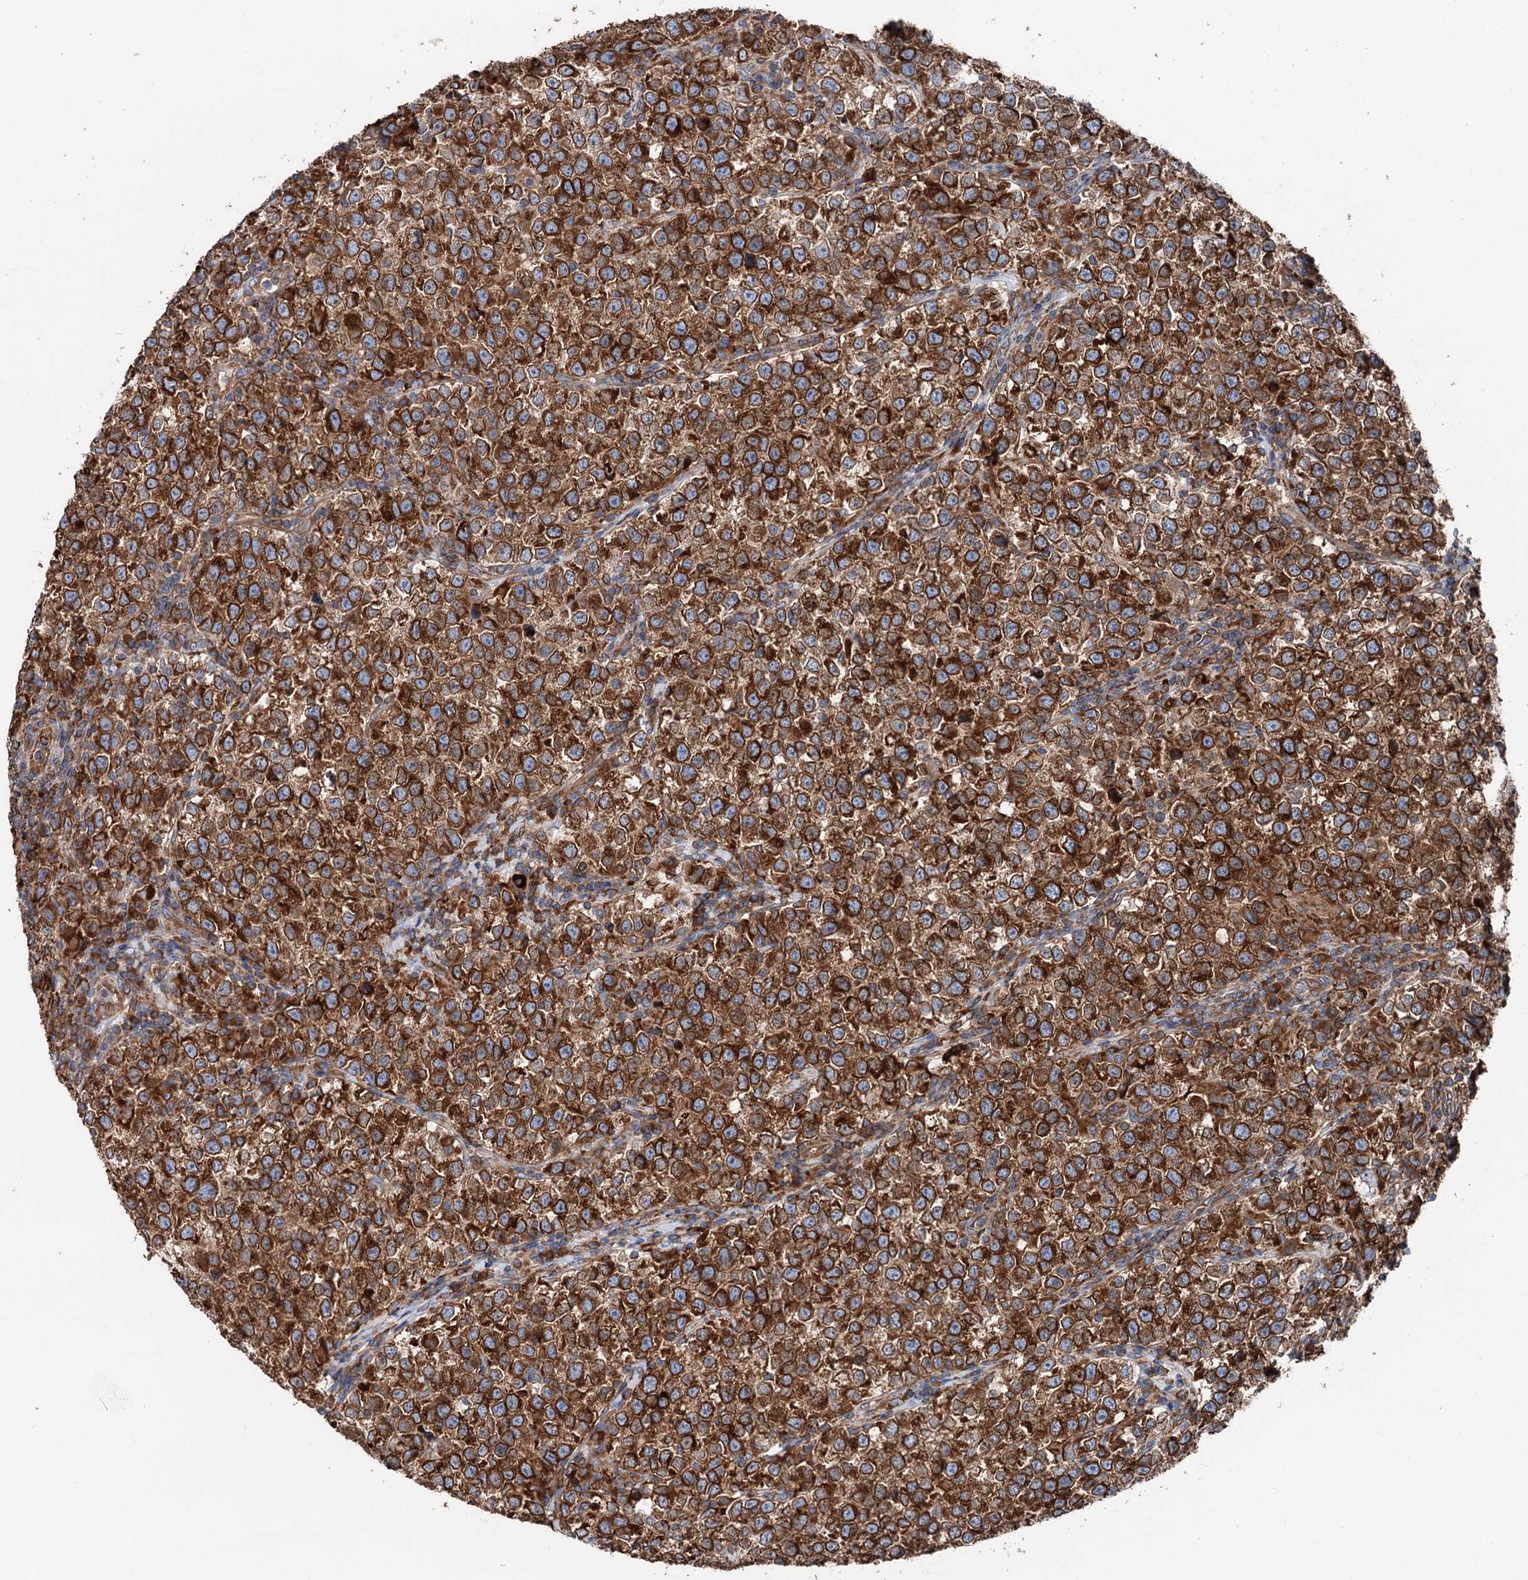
{"staining": {"intensity": "strong", "quantity": ">75%", "location": "cytoplasmic/membranous"}, "tissue": "testis cancer", "cell_type": "Tumor cells", "image_type": "cancer", "snomed": [{"axis": "morphology", "description": "Normal tissue, NOS"}, {"axis": "morphology", "description": "Seminoma, NOS"}, {"axis": "topography", "description": "Testis"}], "caption": "There is high levels of strong cytoplasmic/membranous expression in tumor cells of seminoma (testis), as demonstrated by immunohistochemical staining (brown color).", "gene": "ERP29", "patient": {"sex": "male", "age": 43}}